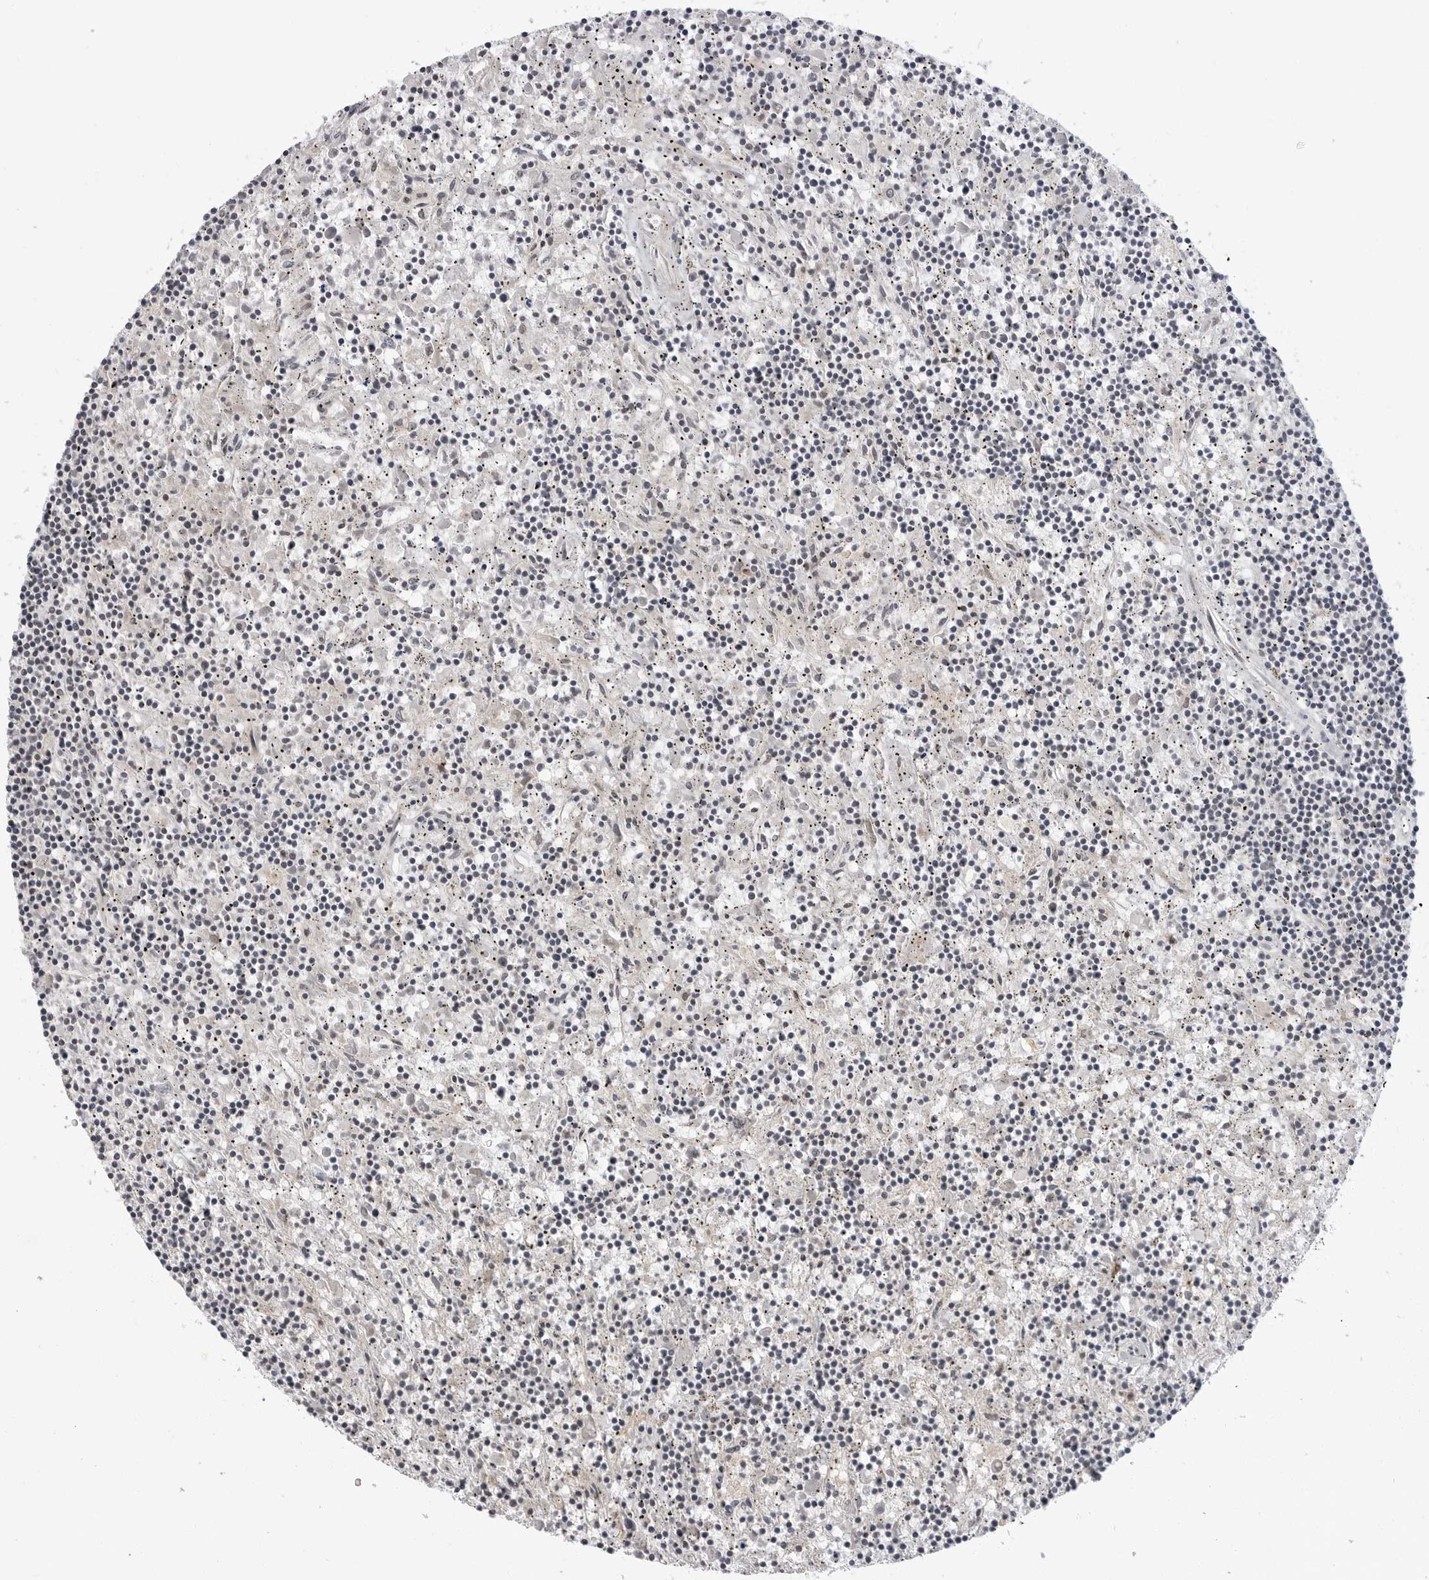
{"staining": {"intensity": "negative", "quantity": "none", "location": "none"}, "tissue": "lymphoma", "cell_type": "Tumor cells", "image_type": "cancer", "snomed": [{"axis": "morphology", "description": "Malignant lymphoma, non-Hodgkin's type, Low grade"}, {"axis": "topography", "description": "Spleen"}], "caption": "The IHC image has no significant expression in tumor cells of malignant lymphoma, non-Hodgkin's type (low-grade) tissue. (DAB immunohistochemistry (IHC) with hematoxylin counter stain).", "gene": "ADAMTS5", "patient": {"sex": "male", "age": 76}}